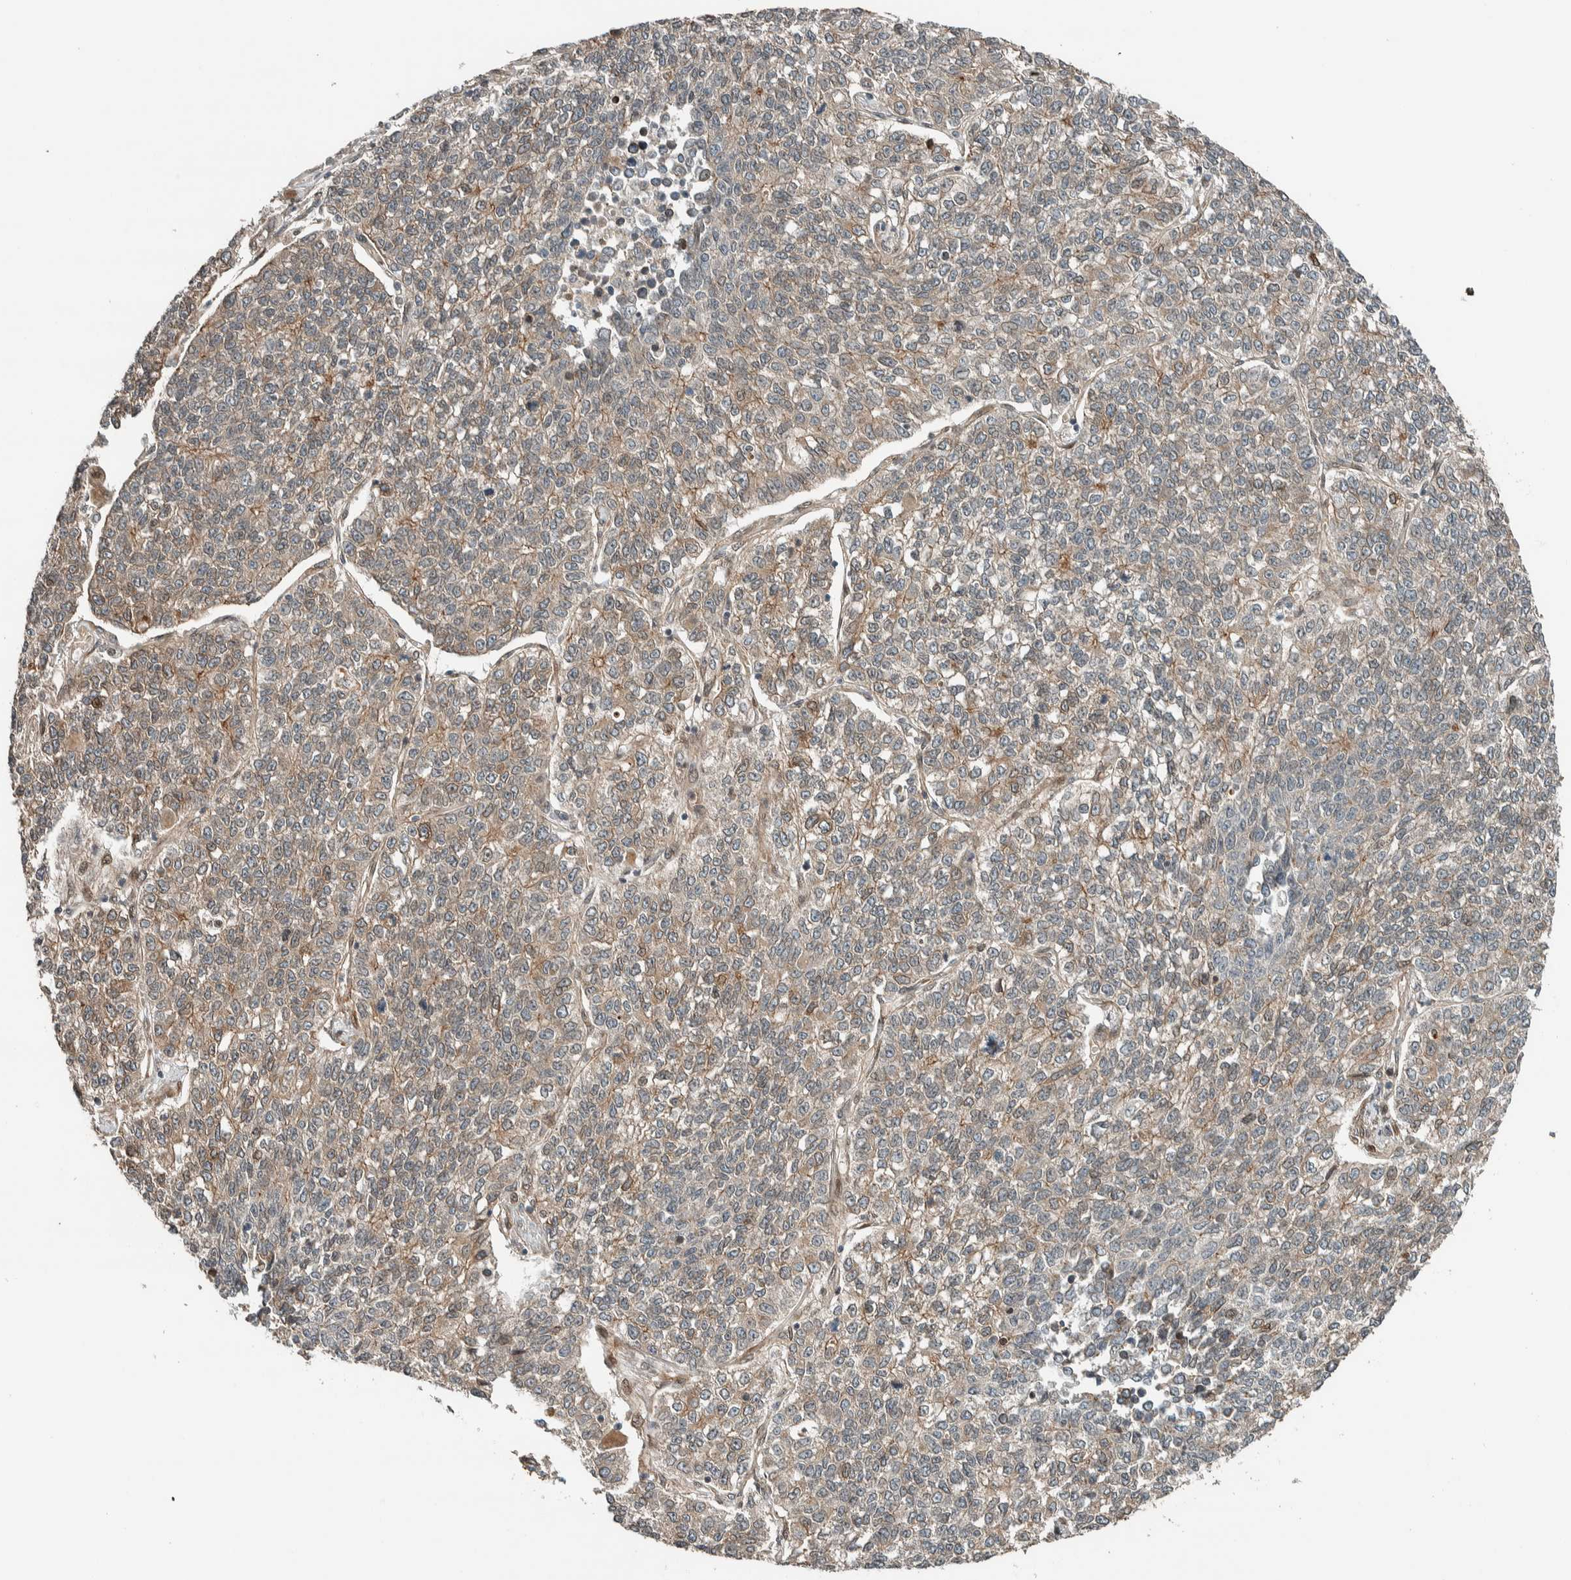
{"staining": {"intensity": "weak", "quantity": "<25%", "location": "cytoplasmic/membranous"}, "tissue": "lung cancer", "cell_type": "Tumor cells", "image_type": "cancer", "snomed": [{"axis": "morphology", "description": "Adenocarcinoma, NOS"}, {"axis": "topography", "description": "Lung"}], "caption": "This is an immunohistochemistry micrograph of adenocarcinoma (lung). There is no staining in tumor cells.", "gene": "STXBP4", "patient": {"sex": "male", "age": 49}}